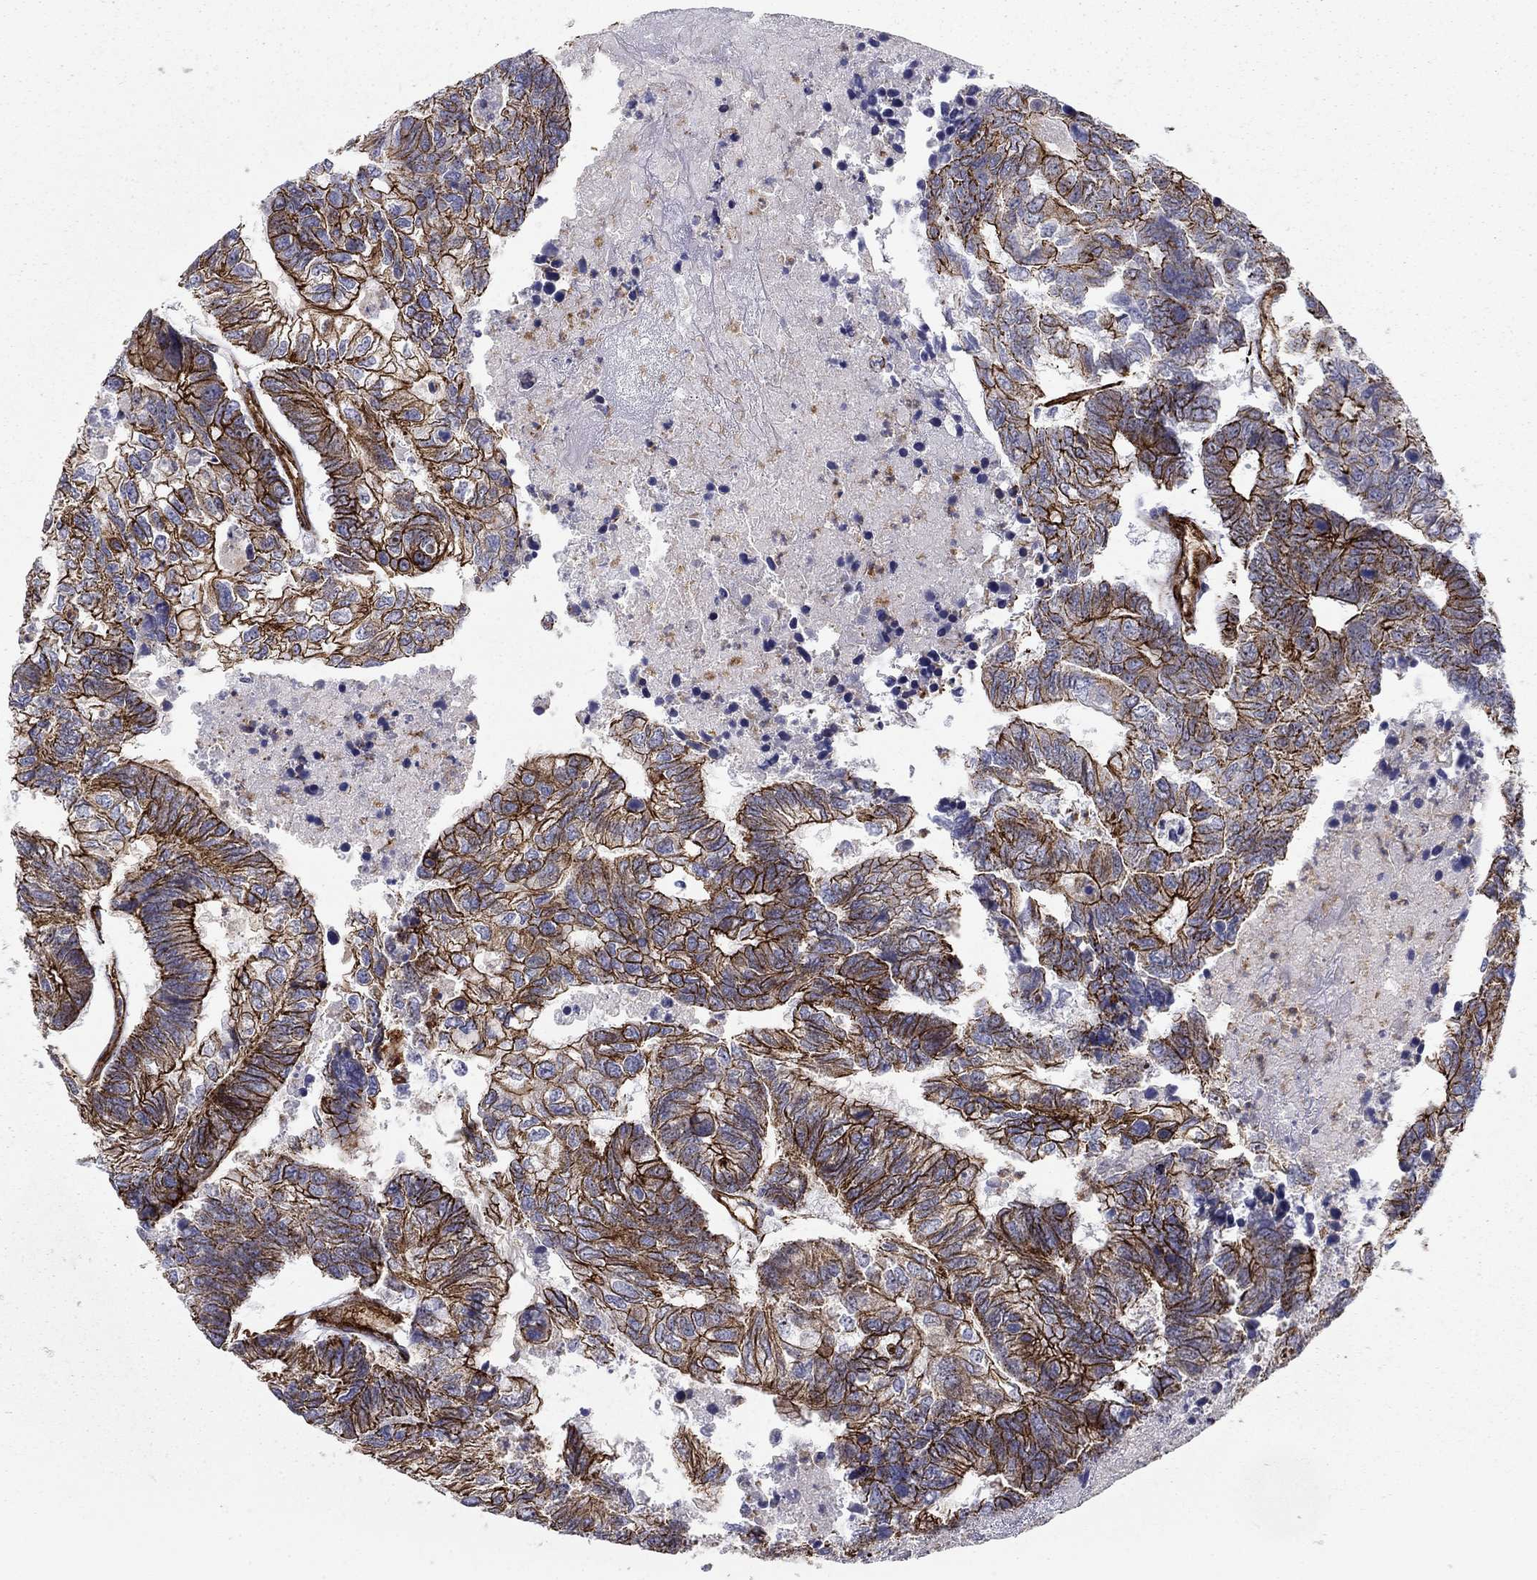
{"staining": {"intensity": "strong", "quantity": ">75%", "location": "cytoplasmic/membranous"}, "tissue": "colorectal cancer", "cell_type": "Tumor cells", "image_type": "cancer", "snomed": [{"axis": "morphology", "description": "Adenocarcinoma, NOS"}, {"axis": "topography", "description": "Colon"}], "caption": "Colorectal cancer (adenocarcinoma) was stained to show a protein in brown. There is high levels of strong cytoplasmic/membranous staining in approximately >75% of tumor cells. The protein of interest is stained brown, and the nuclei are stained in blue (DAB IHC with brightfield microscopy, high magnification).", "gene": "KRBA1", "patient": {"sex": "female", "age": 48}}